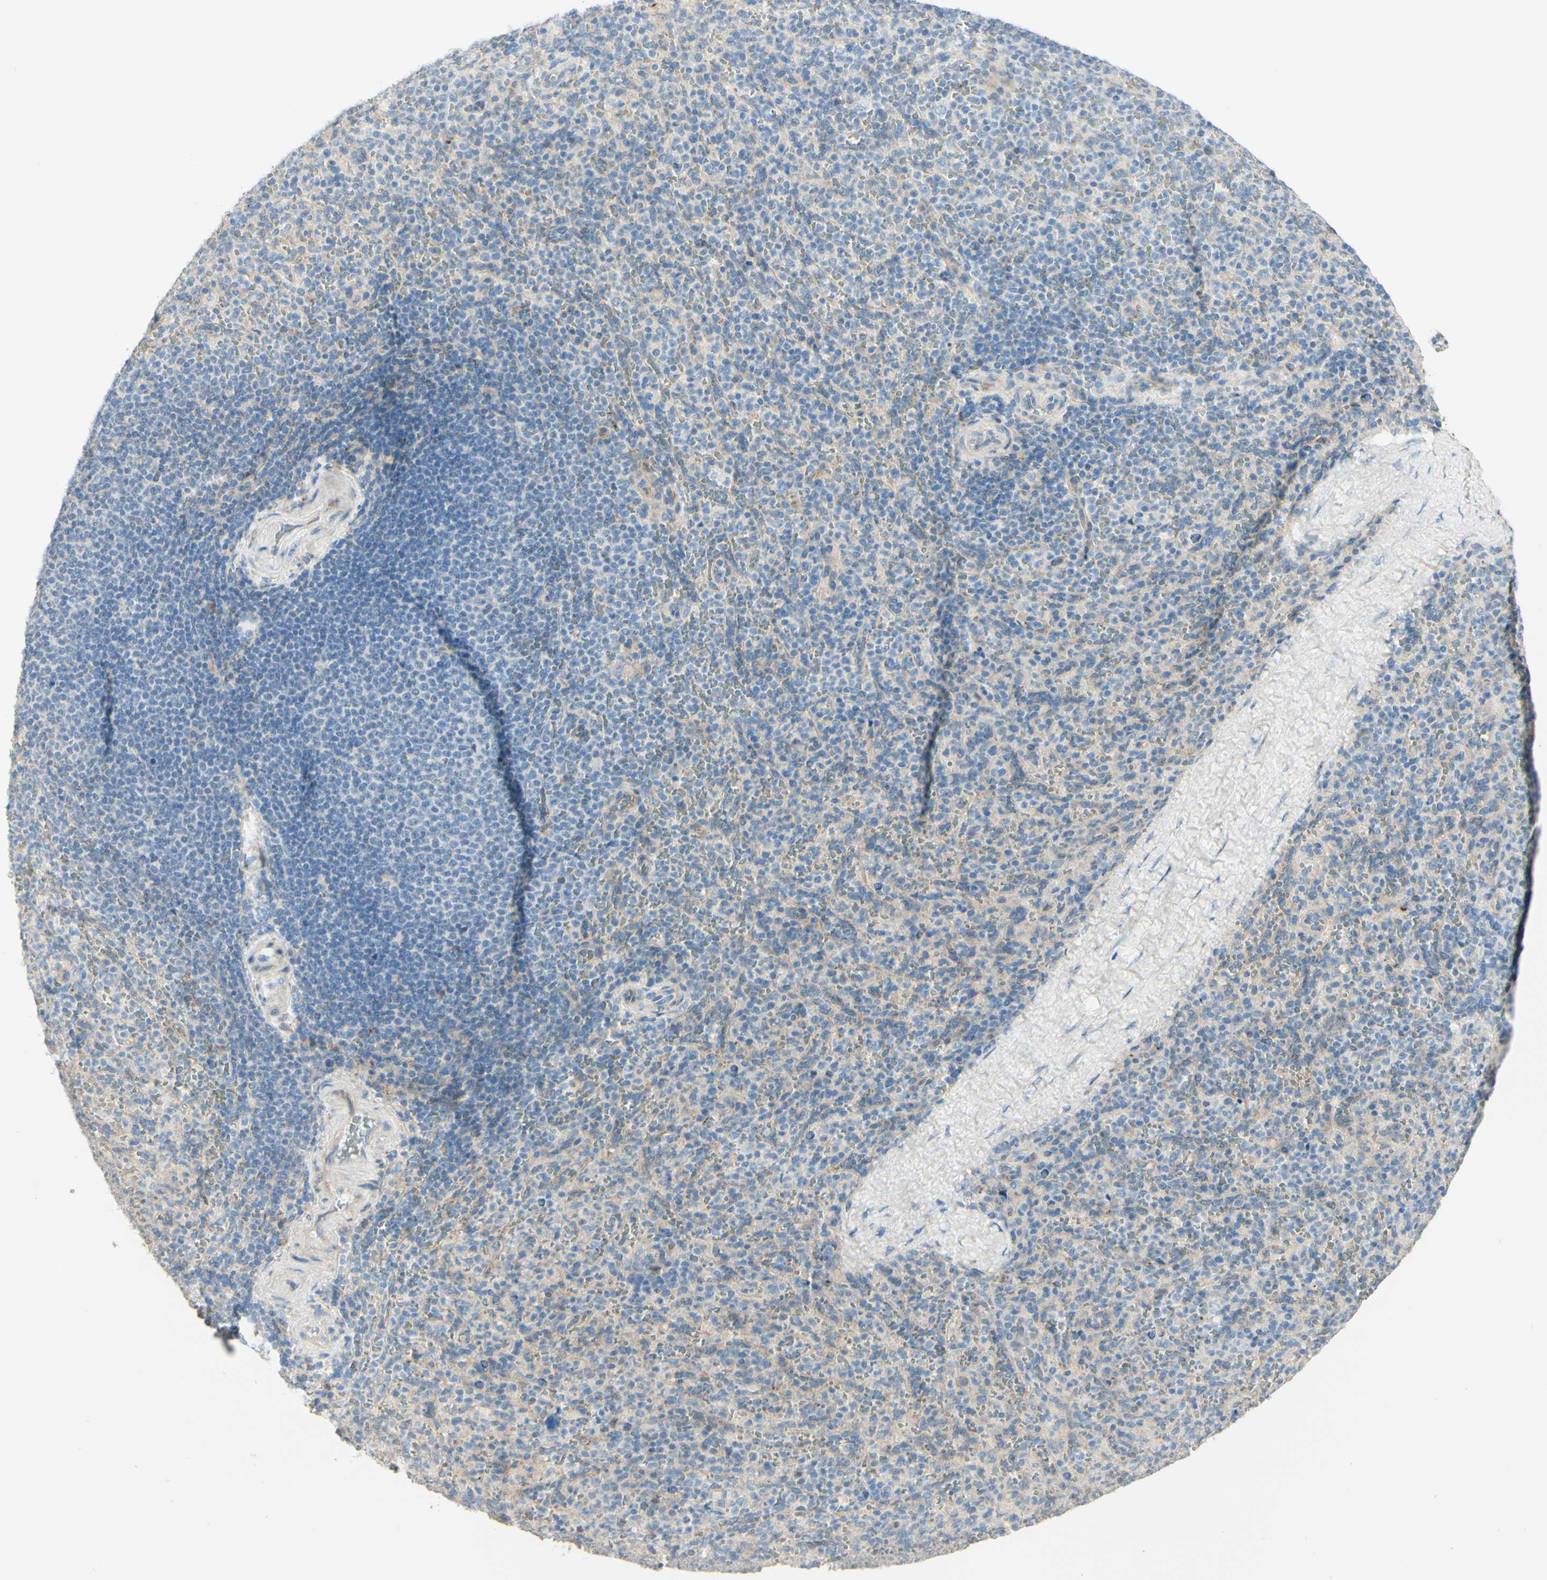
{"staining": {"intensity": "negative", "quantity": "none", "location": "none"}, "tissue": "spleen", "cell_type": "Cells in red pulp", "image_type": "normal", "snomed": [{"axis": "morphology", "description": "Normal tissue, NOS"}, {"axis": "topography", "description": "Spleen"}], "caption": "This is an immunohistochemistry (IHC) image of normal spleen. There is no expression in cells in red pulp.", "gene": "RNF149", "patient": {"sex": "male", "age": 36}}